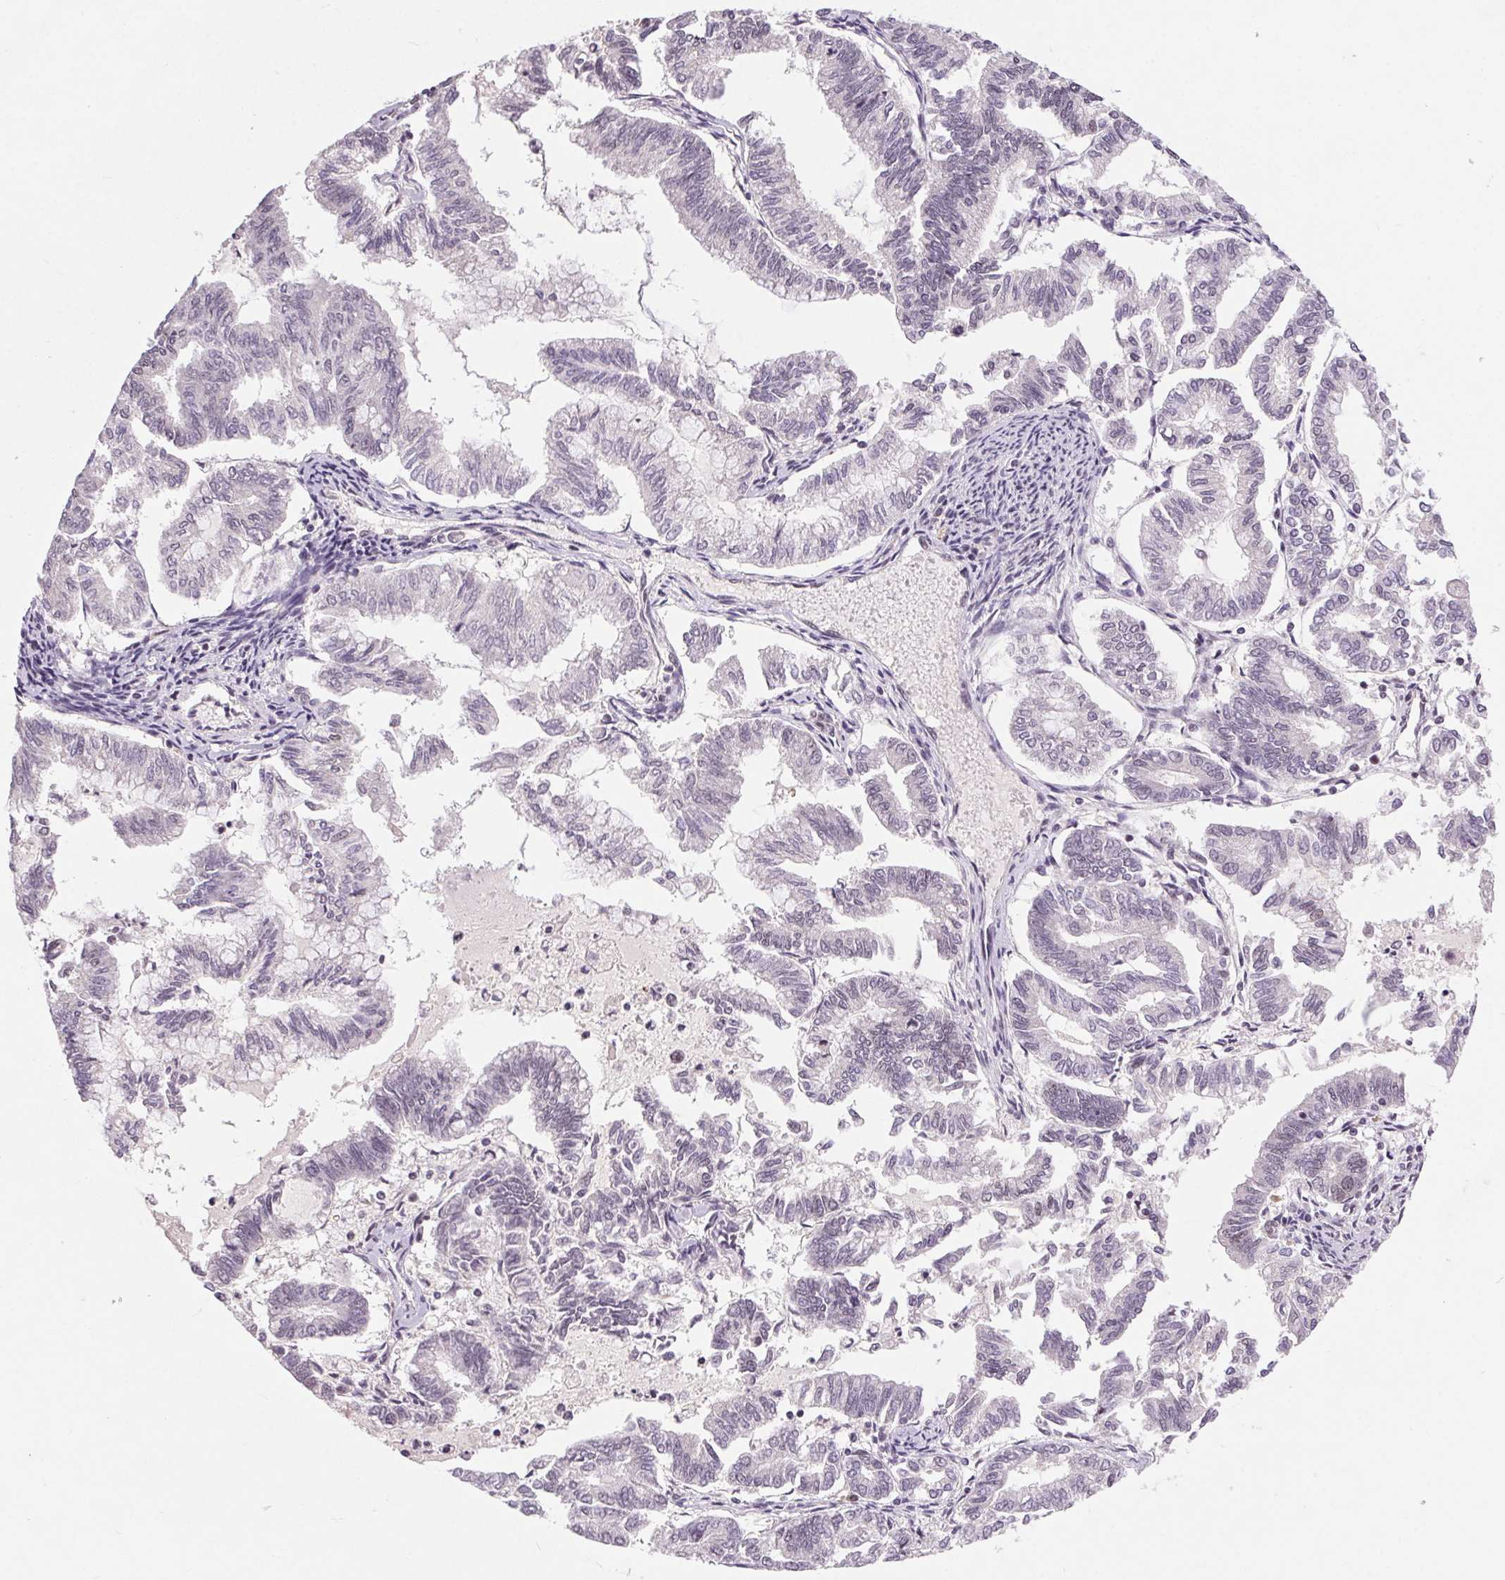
{"staining": {"intensity": "moderate", "quantity": "<25%", "location": "cytoplasmic/membranous,nuclear"}, "tissue": "endometrial cancer", "cell_type": "Tumor cells", "image_type": "cancer", "snomed": [{"axis": "morphology", "description": "Adenocarcinoma, NOS"}, {"axis": "topography", "description": "Endometrium"}], "caption": "Immunohistochemistry (IHC) (DAB) staining of adenocarcinoma (endometrial) reveals moderate cytoplasmic/membranous and nuclear protein expression in about <25% of tumor cells. The protein of interest is shown in brown color, while the nuclei are stained blue.", "gene": "CD2BP2", "patient": {"sex": "female", "age": 79}}